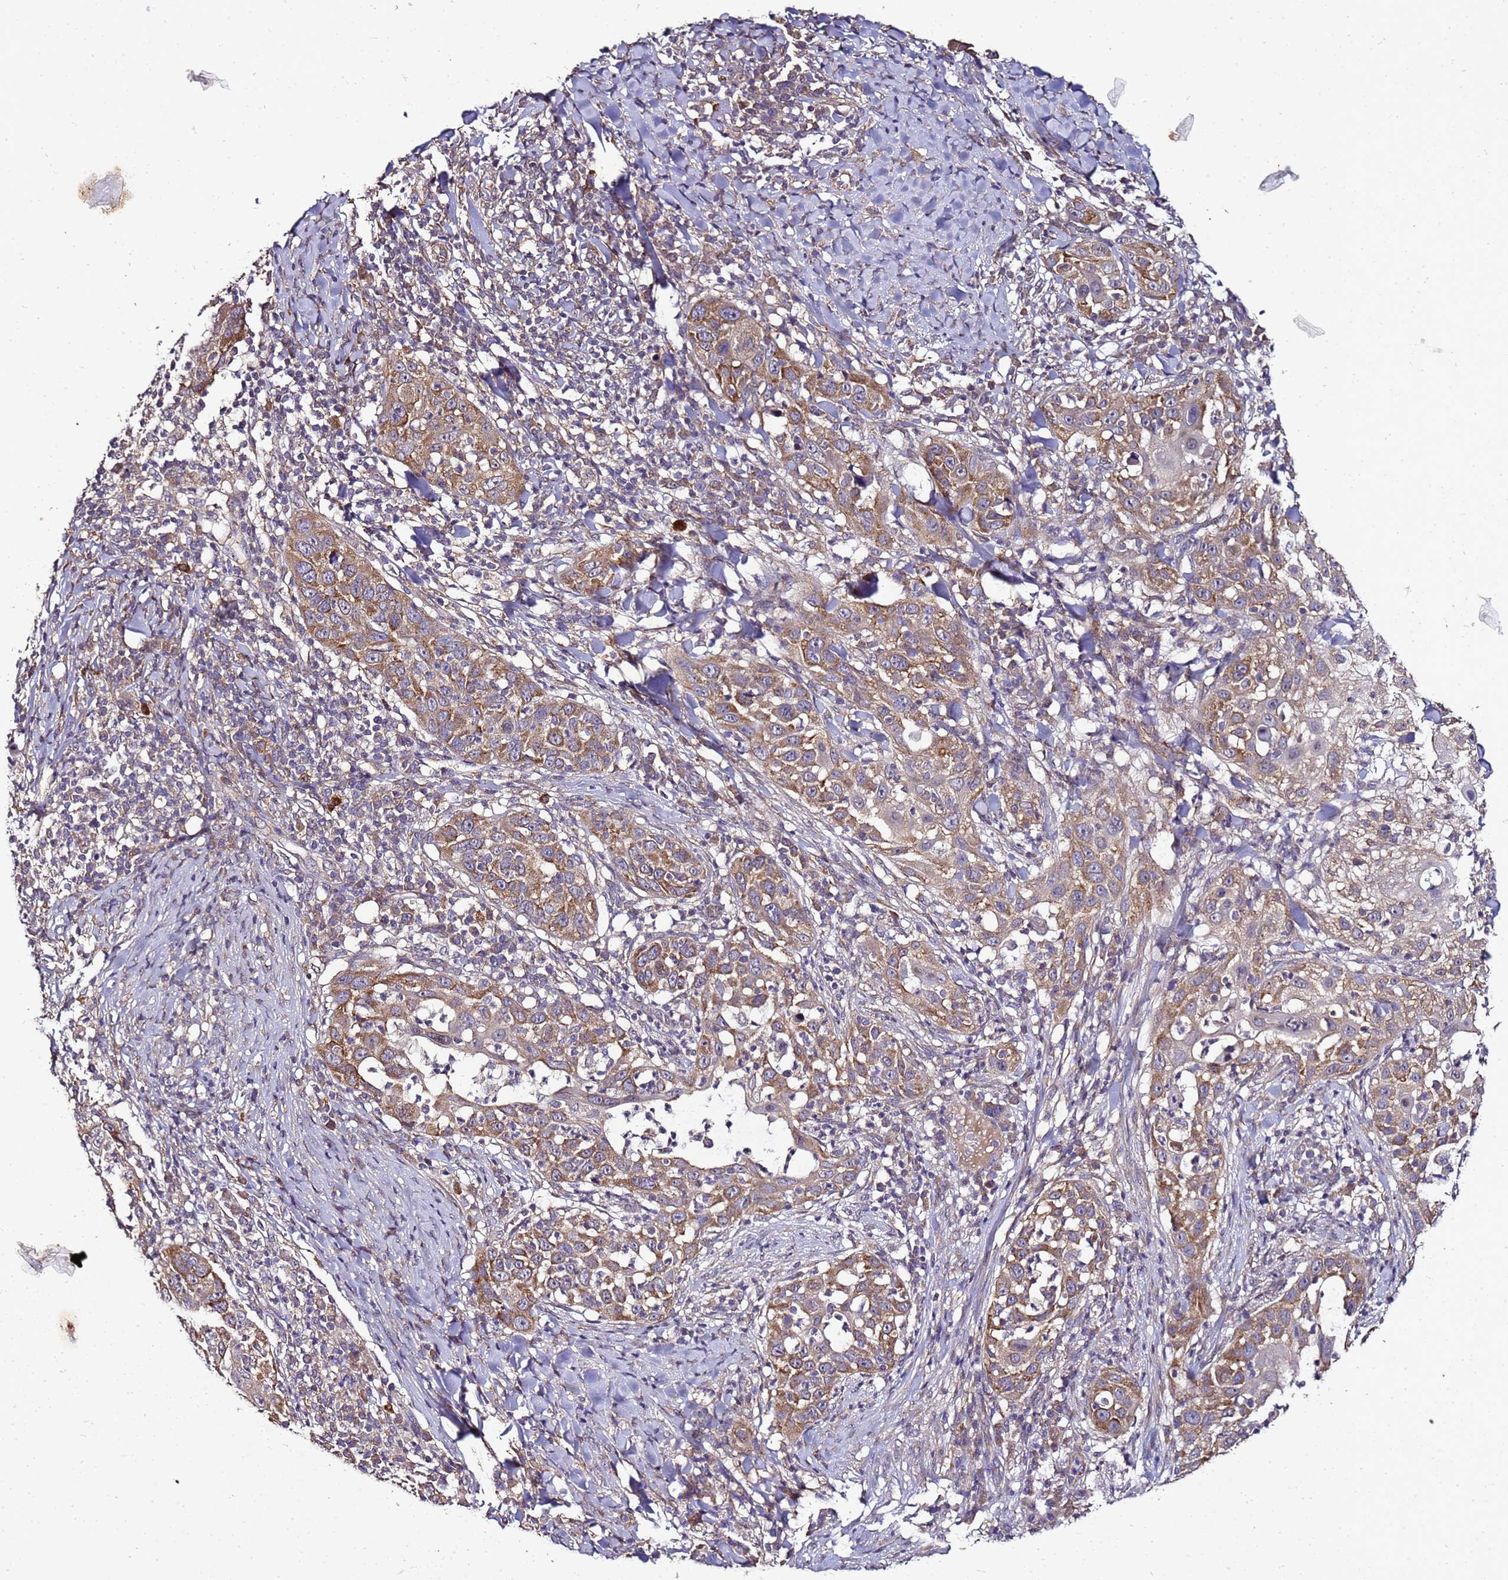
{"staining": {"intensity": "moderate", "quantity": ">75%", "location": "cytoplasmic/membranous"}, "tissue": "skin cancer", "cell_type": "Tumor cells", "image_type": "cancer", "snomed": [{"axis": "morphology", "description": "Squamous cell carcinoma, NOS"}, {"axis": "topography", "description": "Skin"}], "caption": "Human squamous cell carcinoma (skin) stained with a protein marker reveals moderate staining in tumor cells.", "gene": "ANKRD17", "patient": {"sex": "female", "age": 44}}